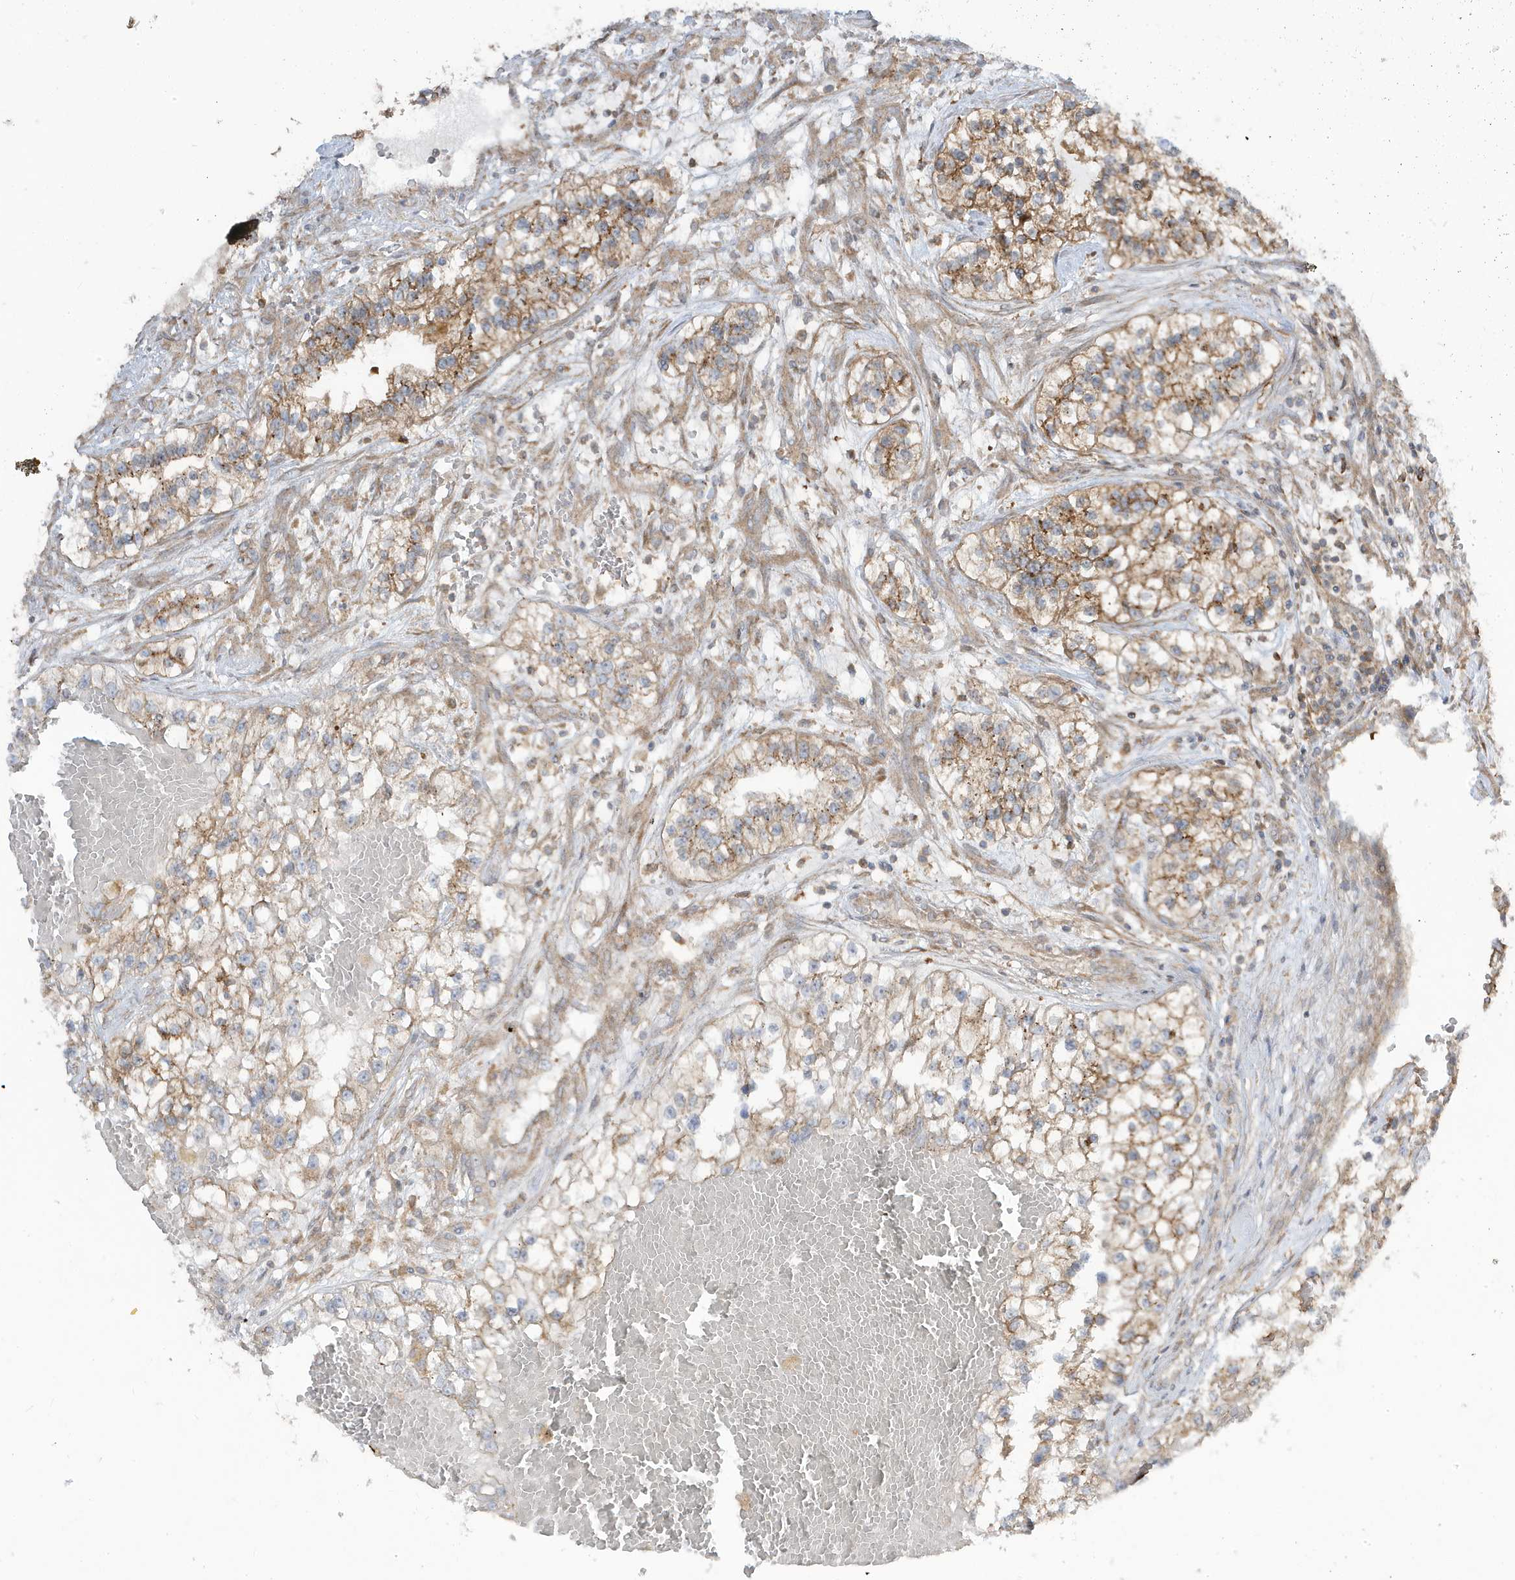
{"staining": {"intensity": "weak", "quantity": "<25%", "location": "cytoplasmic/membranous"}, "tissue": "renal cancer", "cell_type": "Tumor cells", "image_type": "cancer", "snomed": [{"axis": "morphology", "description": "Adenocarcinoma, NOS"}, {"axis": "topography", "description": "Kidney"}], "caption": "High power microscopy photomicrograph of an immunohistochemistry (IHC) histopathology image of renal adenocarcinoma, revealing no significant expression in tumor cells.", "gene": "STAM", "patient": {"sex": "female", "age": 57}}